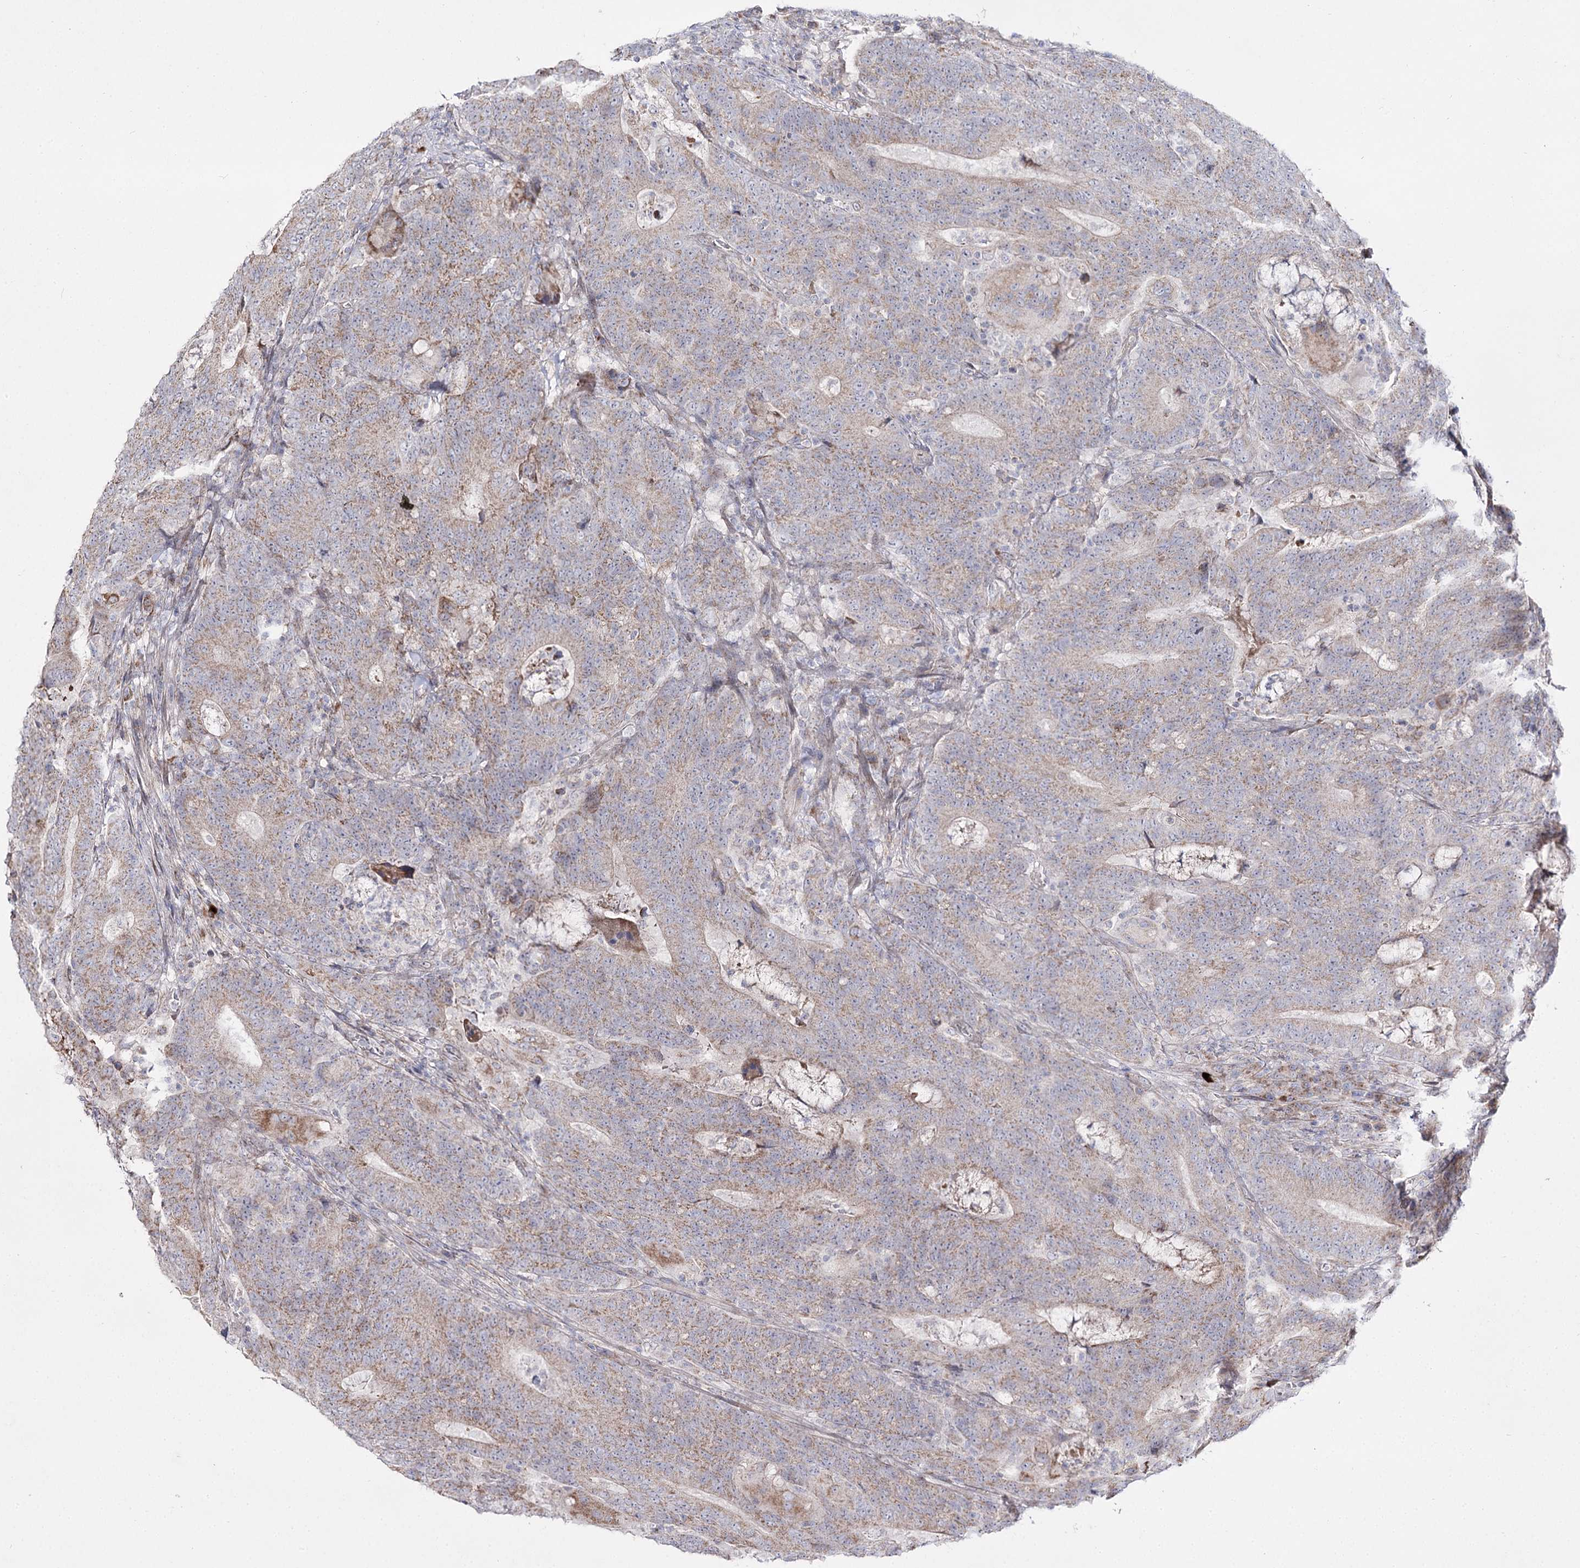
{"staining": {"intensity": "weak", "quantity": ">75%", "location": "cytoplasmic/membranous"}, "tissue": "colorectal cancer", "cell_type": "Tumor cells", "image_type": "cancer", "snomed": [{"axis": "morphology", "description": "Normal tissue, NOS"}, {"axis": "morphology", "description": "Adenocarcinoma, NOS"}, {"axis": "topography", "description": "Colon"}], "caption": "The micrograph demonstrates immunohistochemical staining of colorectal adenocarcinoma. There is weak cytoplasmic/membranous expression is identified in approximately >75% of tumor cells.", "gene": "C11orf80", "patient": {"sex": "female", "age": 75}}